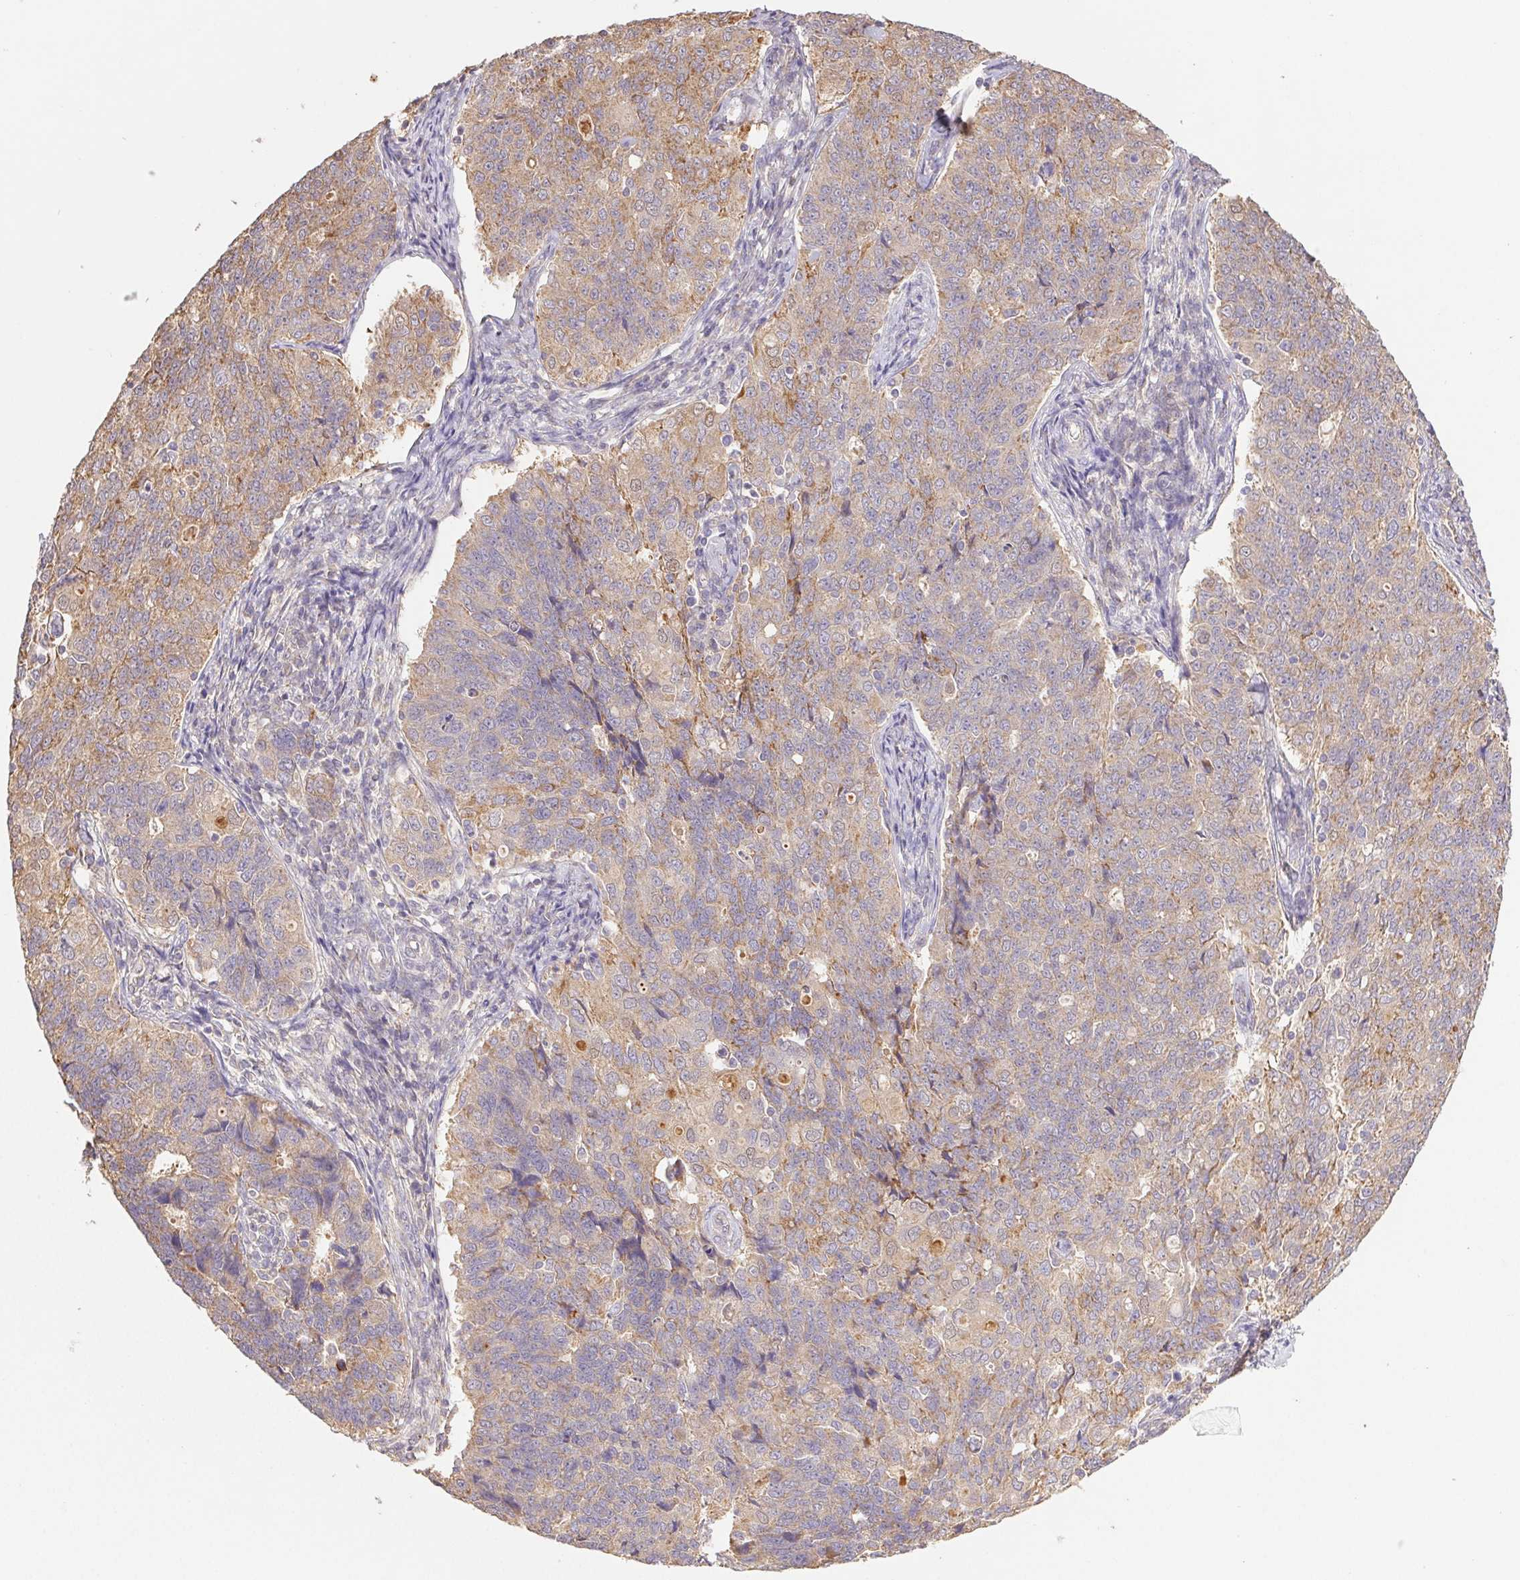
{"staining": {"intensity": "moderate", "quantity": "25%-75%", "location": "cytoplasmic/membranous"}, "tissue": "endometrial cancer", "cell_type": "Tumor cells", "image_type": "cancer", "snomed": [{"axis": "morphology", "description": "Adenocarcinoma, NOS"}, {"axis": "topography", "description": "Endometrium"}], "caption": "There is medium levels of moderate cytoplasmic/membranous expression in tumor cells of endometrial adenocarcinoma, as demonstrated by immunohistochemical staining (brown color).", "gene": "RAB11A", "patient": {"sex": "female", "age": 43}}